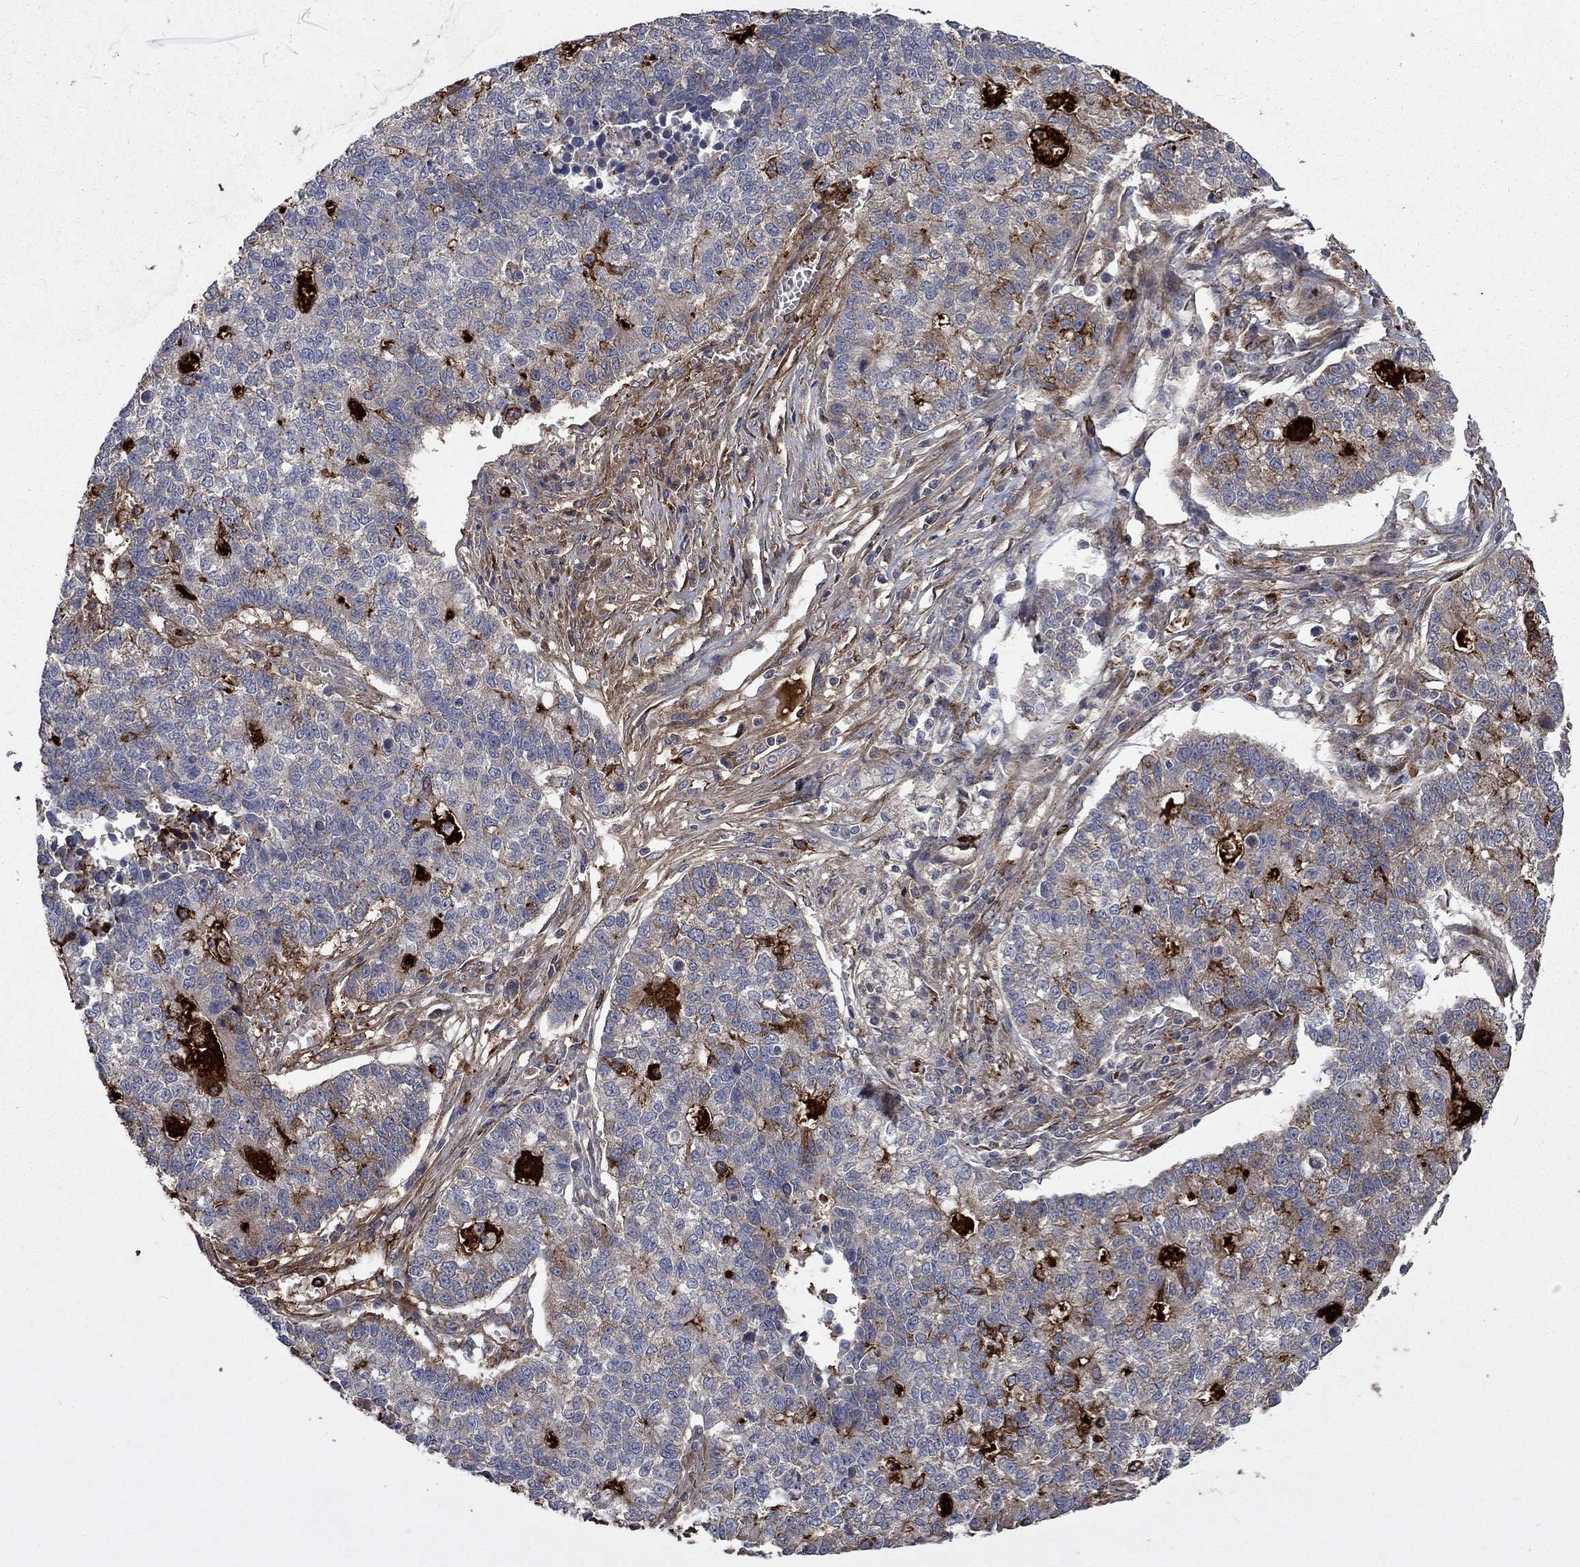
{"staining": {"intensity": "negative", "quantity": "none", "location": "none"}, "tissue": "lung cancer", "cell_type": "Tumor cells", "image_type": "cancer", "snomed": [{"axis": "morphology", "description": "Adenocarcinoma, NOS"}, {"axis": "topography", "description": "Lung"}], "caption": "Lung cancer stained for a protein using immunohistochemistry (IHC) shows no positivity tumor cells.", "gene": "VCAN", "patient": {"sex": "male", "age": 57}}